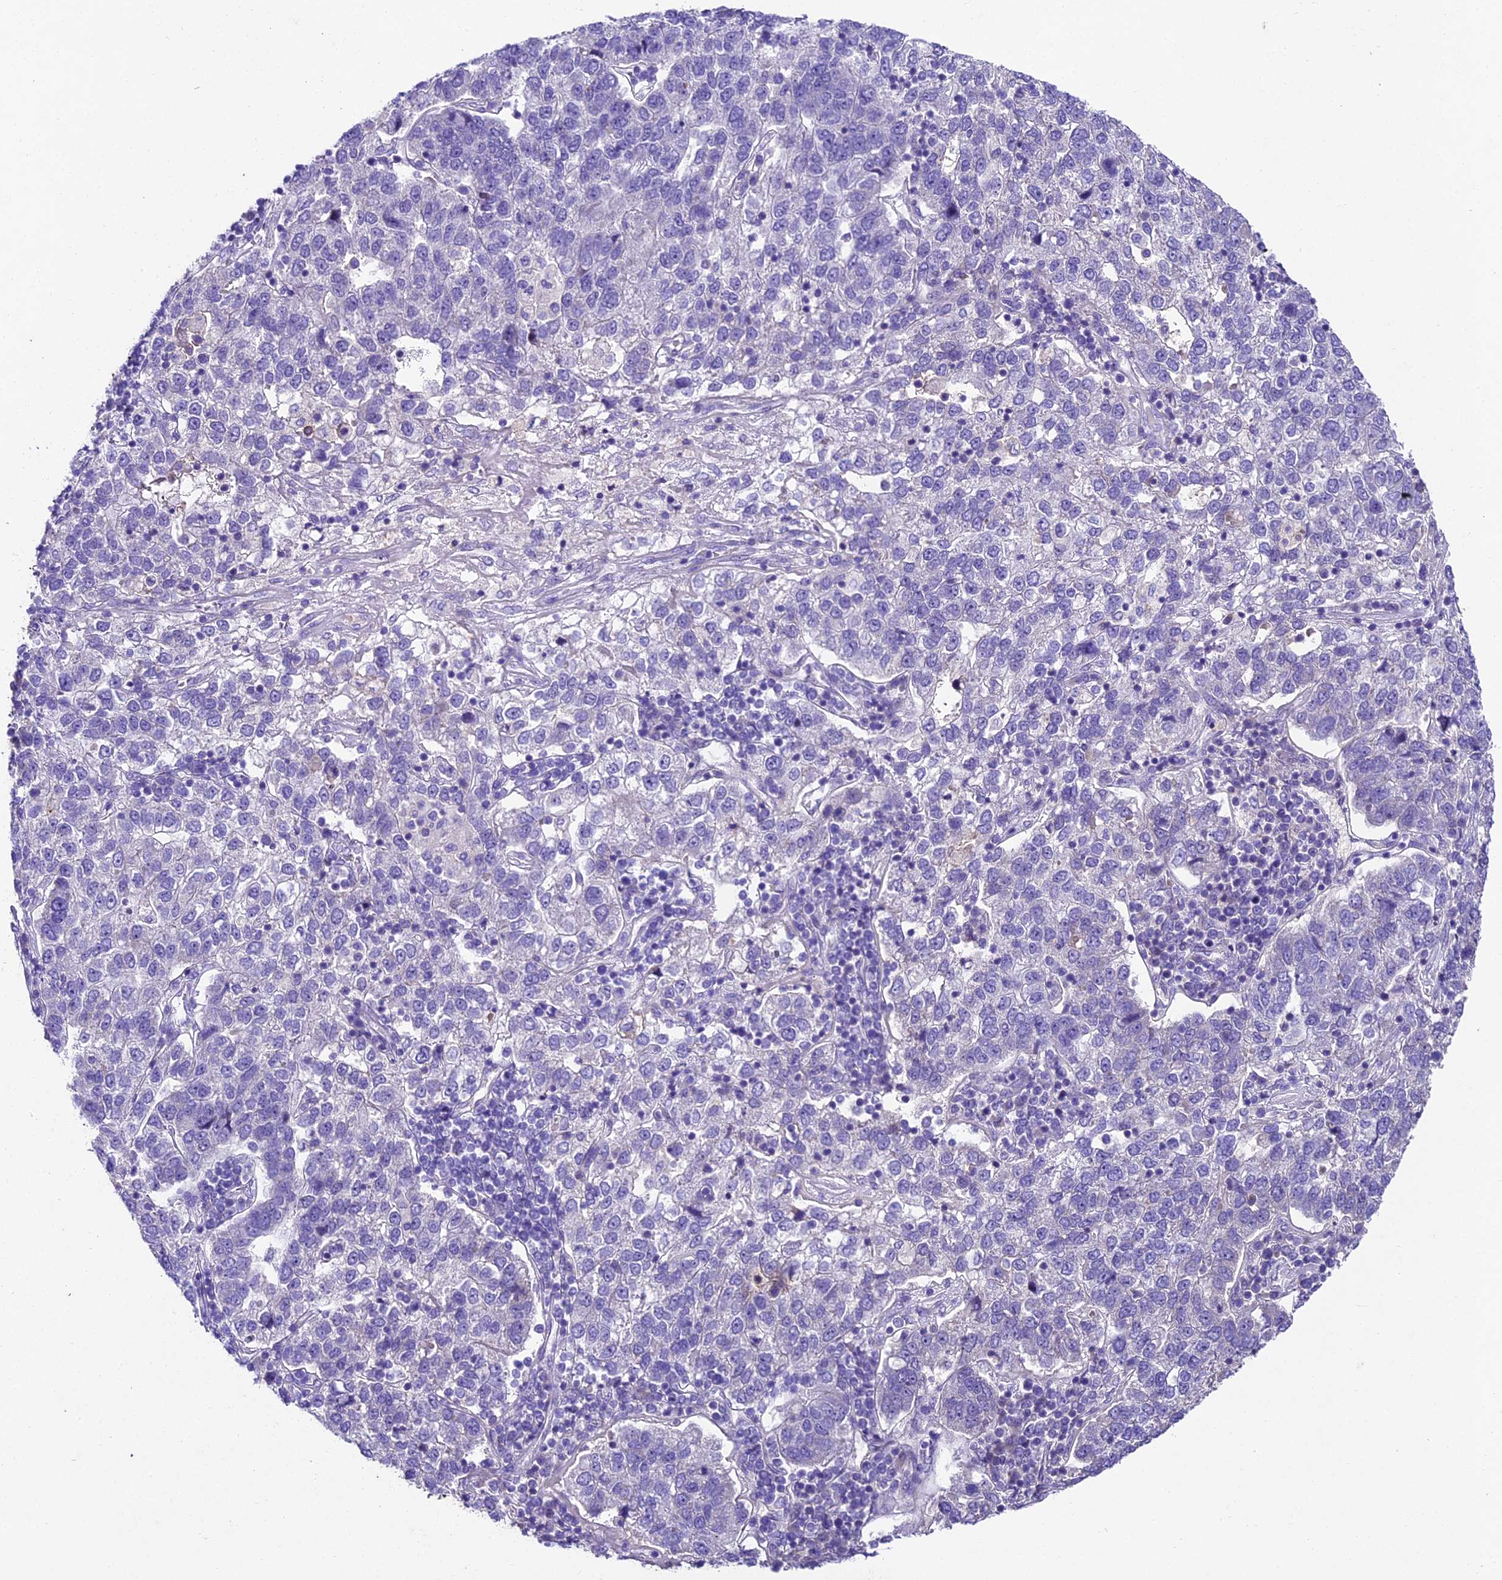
{"staining": {"intensity": "negative", "quantity": "none", "location": "none"}, "tissue": "pancreatic cancer", "cell_type": "Tumor cells", "image_type": "cancer", "snomed": [{"axis": "morphology", "description": "Adenocarcinoma, NOS"}, {"axis": "topography", "description": "Pancreas"}], "caption": "This is an immunohistochemistry (IHC) image of human adenocarcinoma (pancreatic). There is no expression in tumor cells.", "gene": "IFT140", "patient": {"sex": "female", "age": 61}}